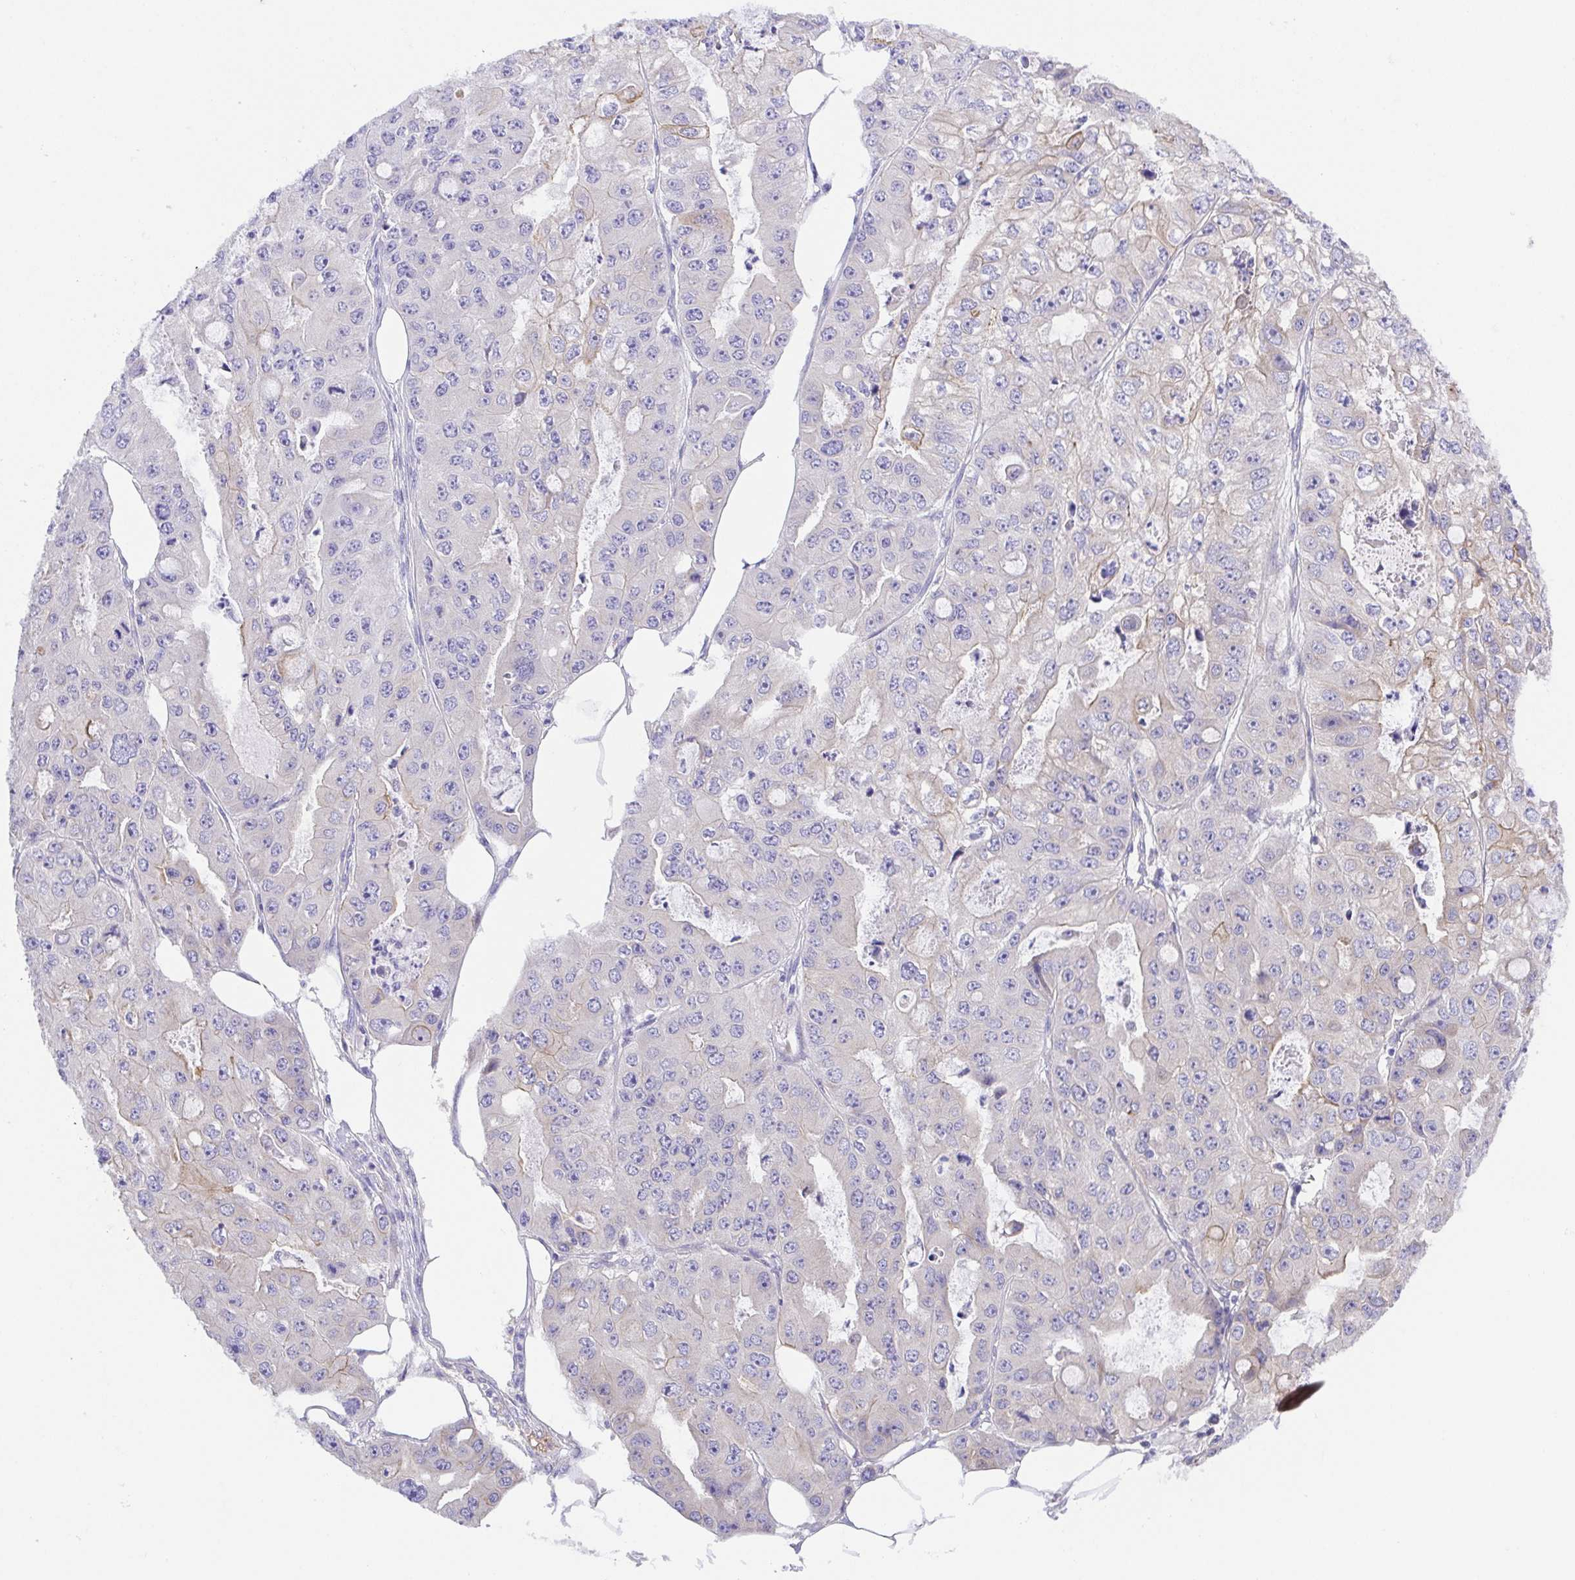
{"staining": {"intensity": "moderate", "quantity": "<25%", "location": "cytoplasmic/membranous"}, "tissue": "ovarian cancer", "cell_type": "Tumor cells", "image_type": "cancer", "snomed": [{"axis": "morphology", "description": "Cystadenocarcinoma, serous, NOS"}, {"axis": "topography", "description": "Ovary"}], "caption": "This photomicrograph reveals IHC staining of human serous cystadenocarcinoma (ovarian), with low moderate cytoplasmic/membranous positivity in about <25% of tumor cells.", "gene": "SLC13A1", "patient": {"sex": "female", "age": 56}}